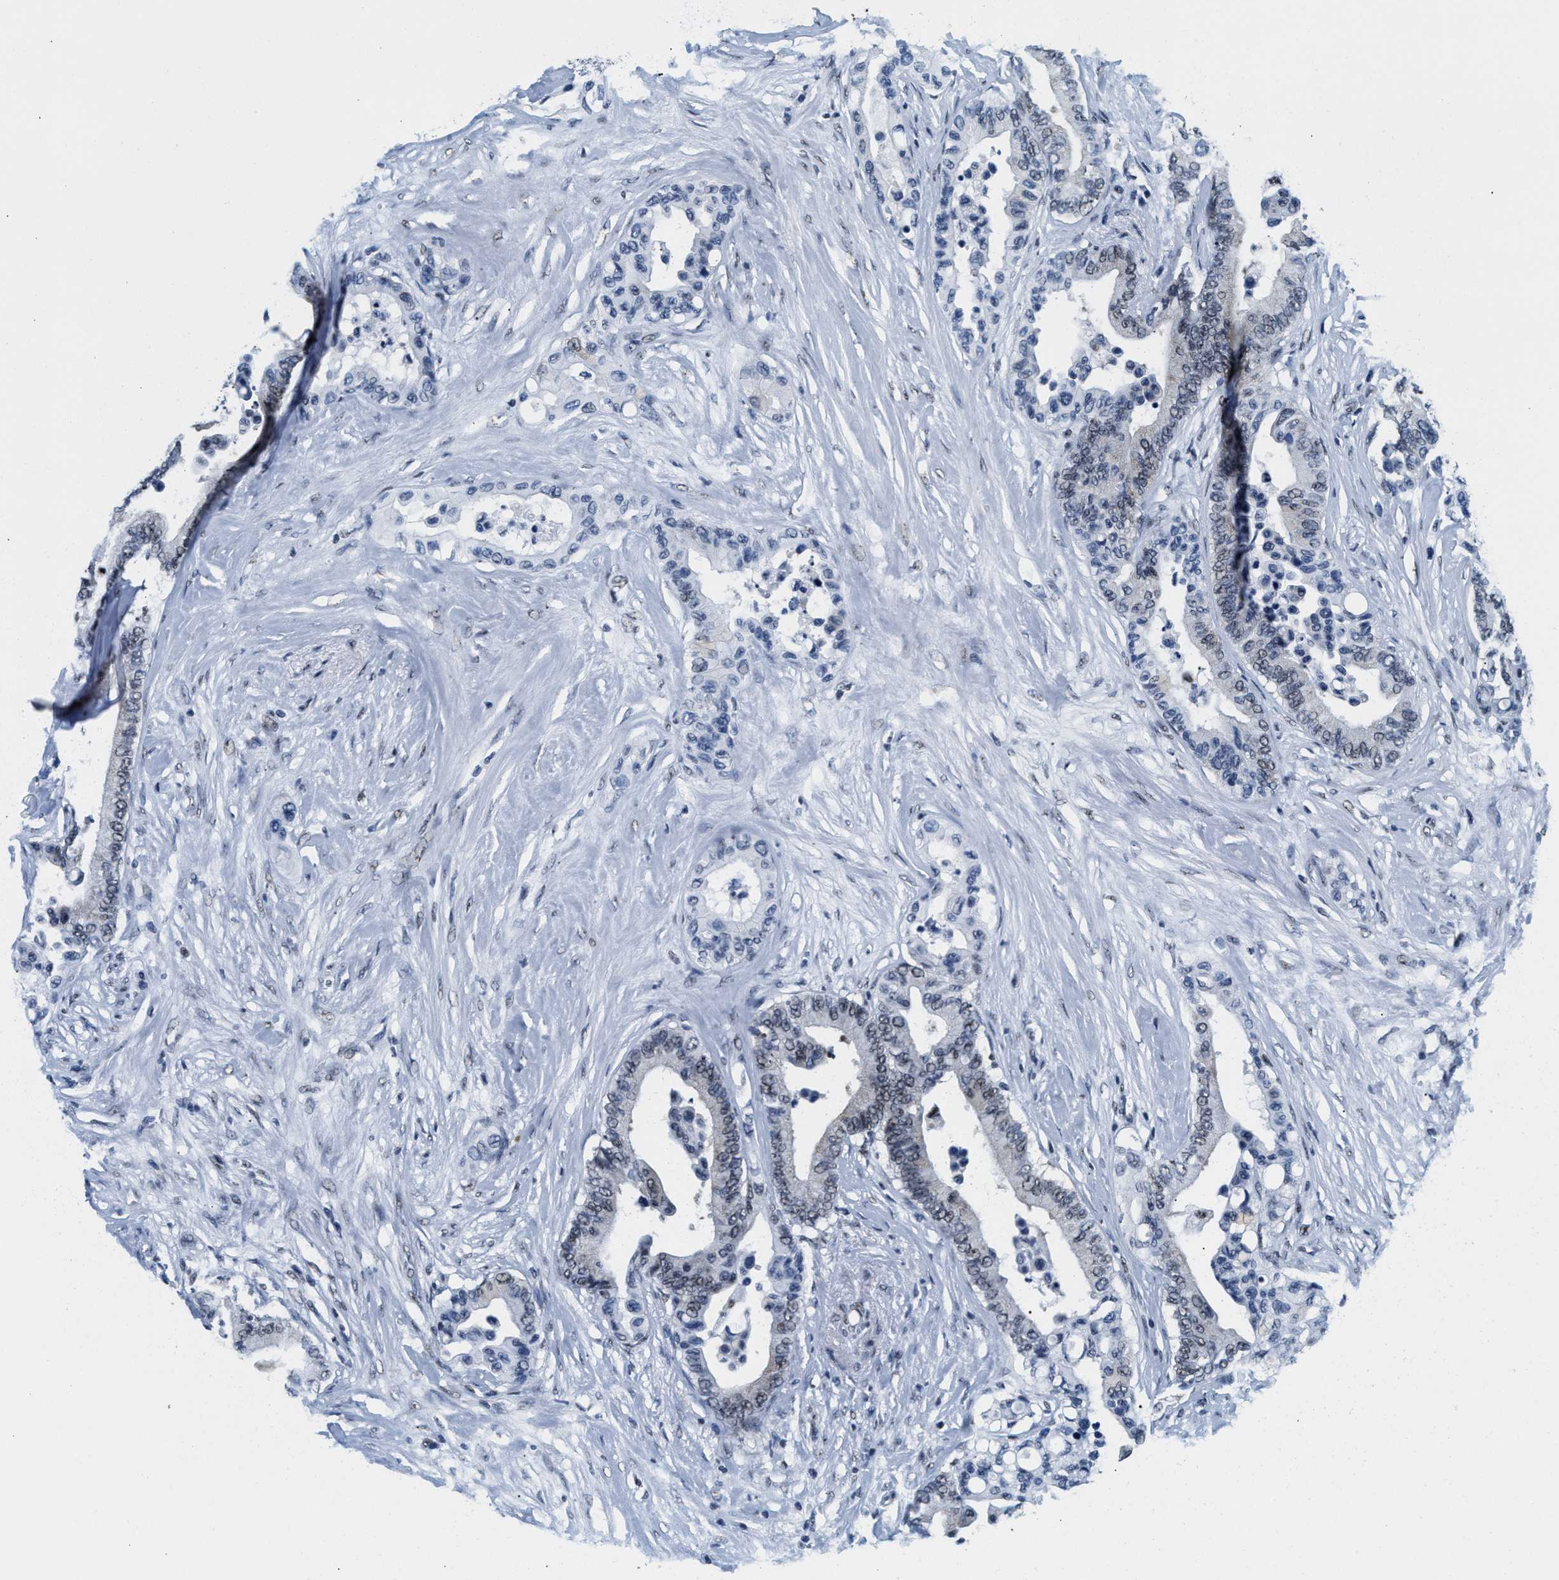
{"staining": {"intensity": "weak", "quantity": "25%-75%", "location": "nuclear"}, "tissue": "colorectal cancer", "cell_type": "Tumor cells", "image_type": "cancer", "snomed": [{"axis": "morphology", "description": "Normal tissue, NOS"}, {"axis": "morphology", "description": "Adenocarcinoma, NOS"}, {"axis": "topography", "description": "Colon"}], "caption": "Protein analysis of colorectal cancer tissue reveals weak nuclear positivity in approximately 25%-75% of tumor cells.", "gene": "RAD50", "patient": {"sex": "male", "age": 82}}